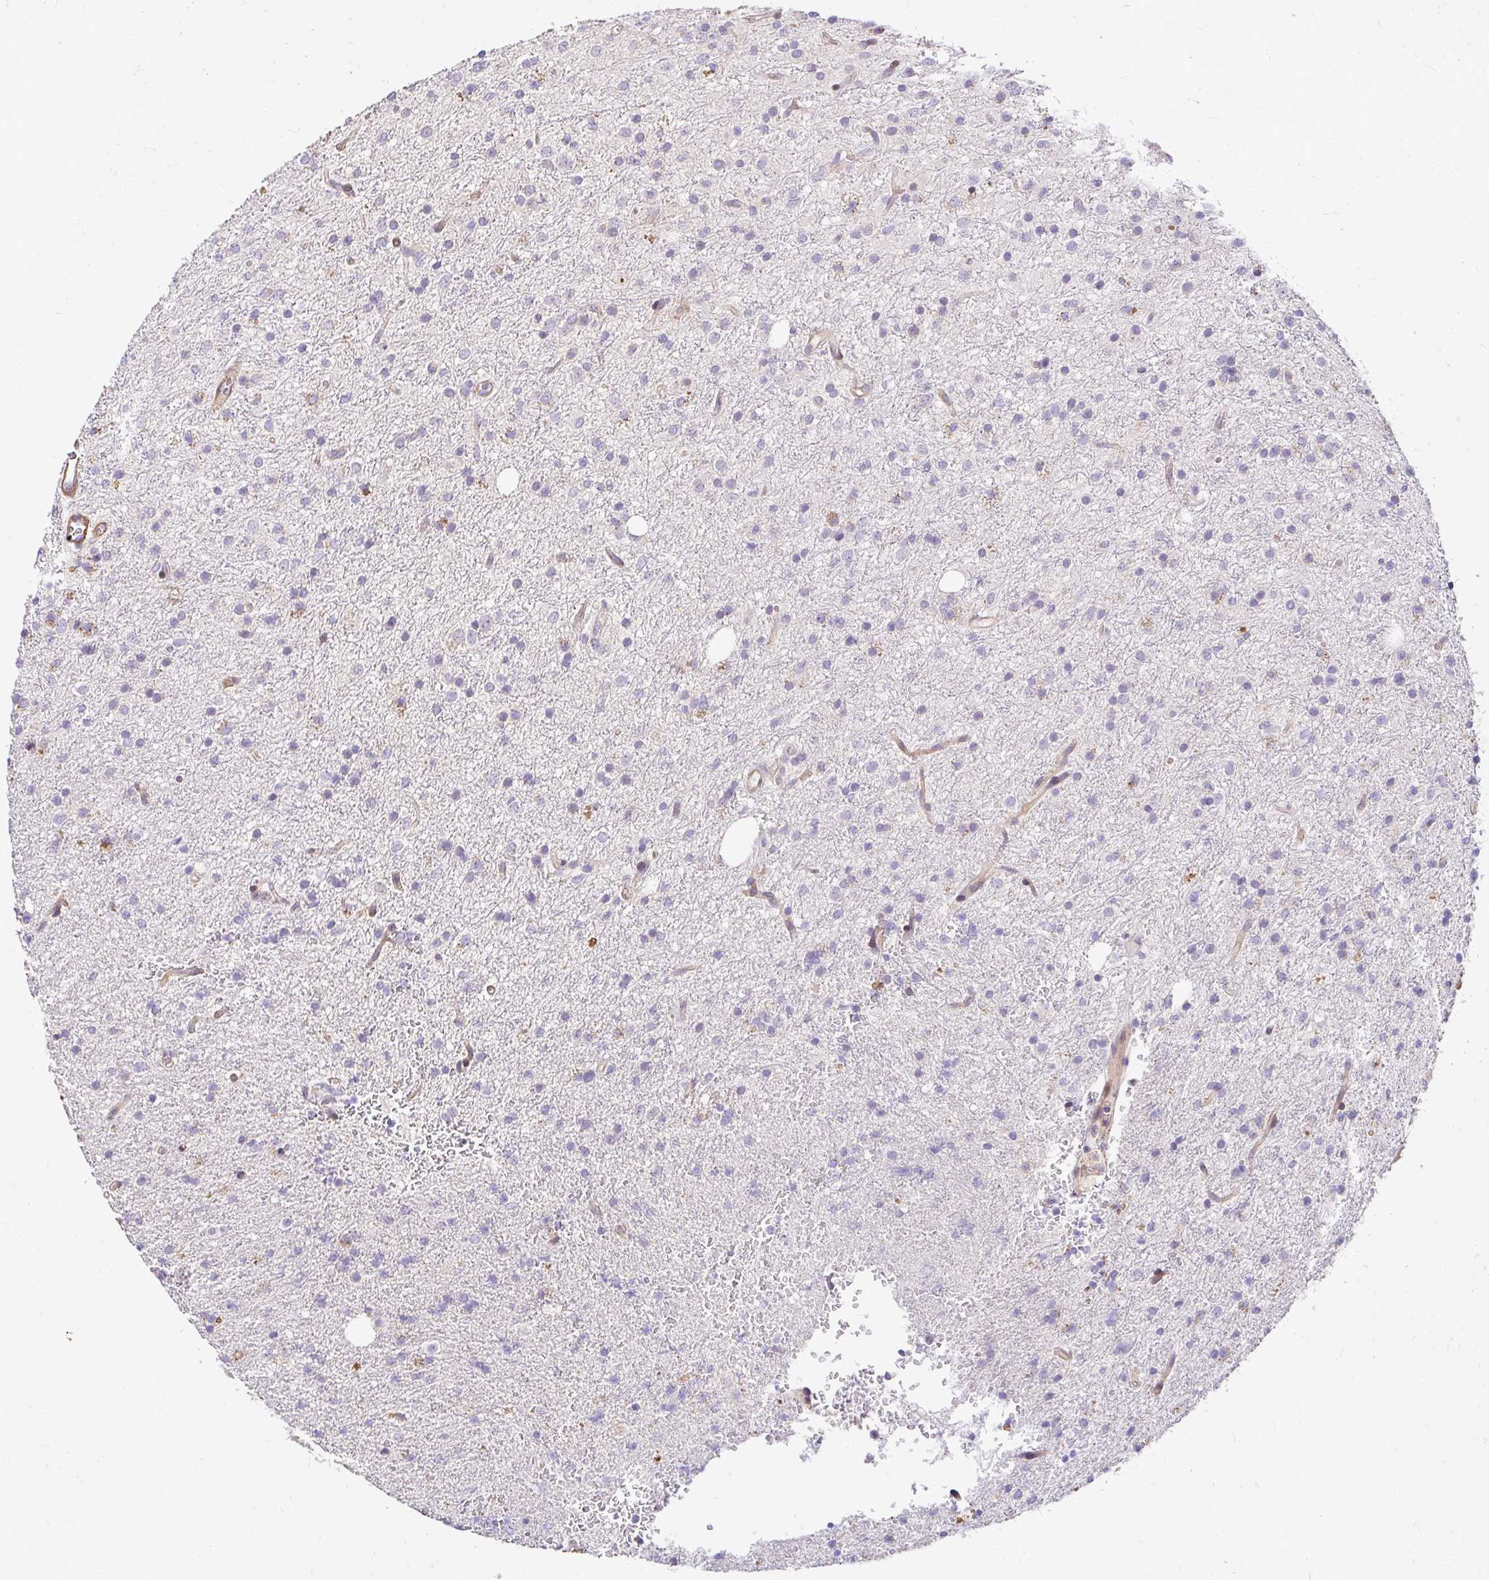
{"staining": {"intensity": "weak", "quantity": "<25%", "location": "cytoplasmic/membranous"}, "tissue": "glioma", "cell_type": "Tumor cells", "image_type": "cancer", "snomed": [{"axis": "morphology", "description": "Glioma, malignant, Low grade"}, {"axis": "topography", "description": "Brain"}], "caption": "High magnification brightfield microscopy of glioma stained with DAB (3,3'-diaminobenzidine) (brown) and counterstained with hematoxylin (blue): tumor cells show no significant positivity. (DAB (3,3'-diaminobenzidine) immunohistochemistry (IHC) visualized using brightfield microscopy, high magnification).", "gene": "YAP1", "patient": {"sex": "female", "age": 33}}